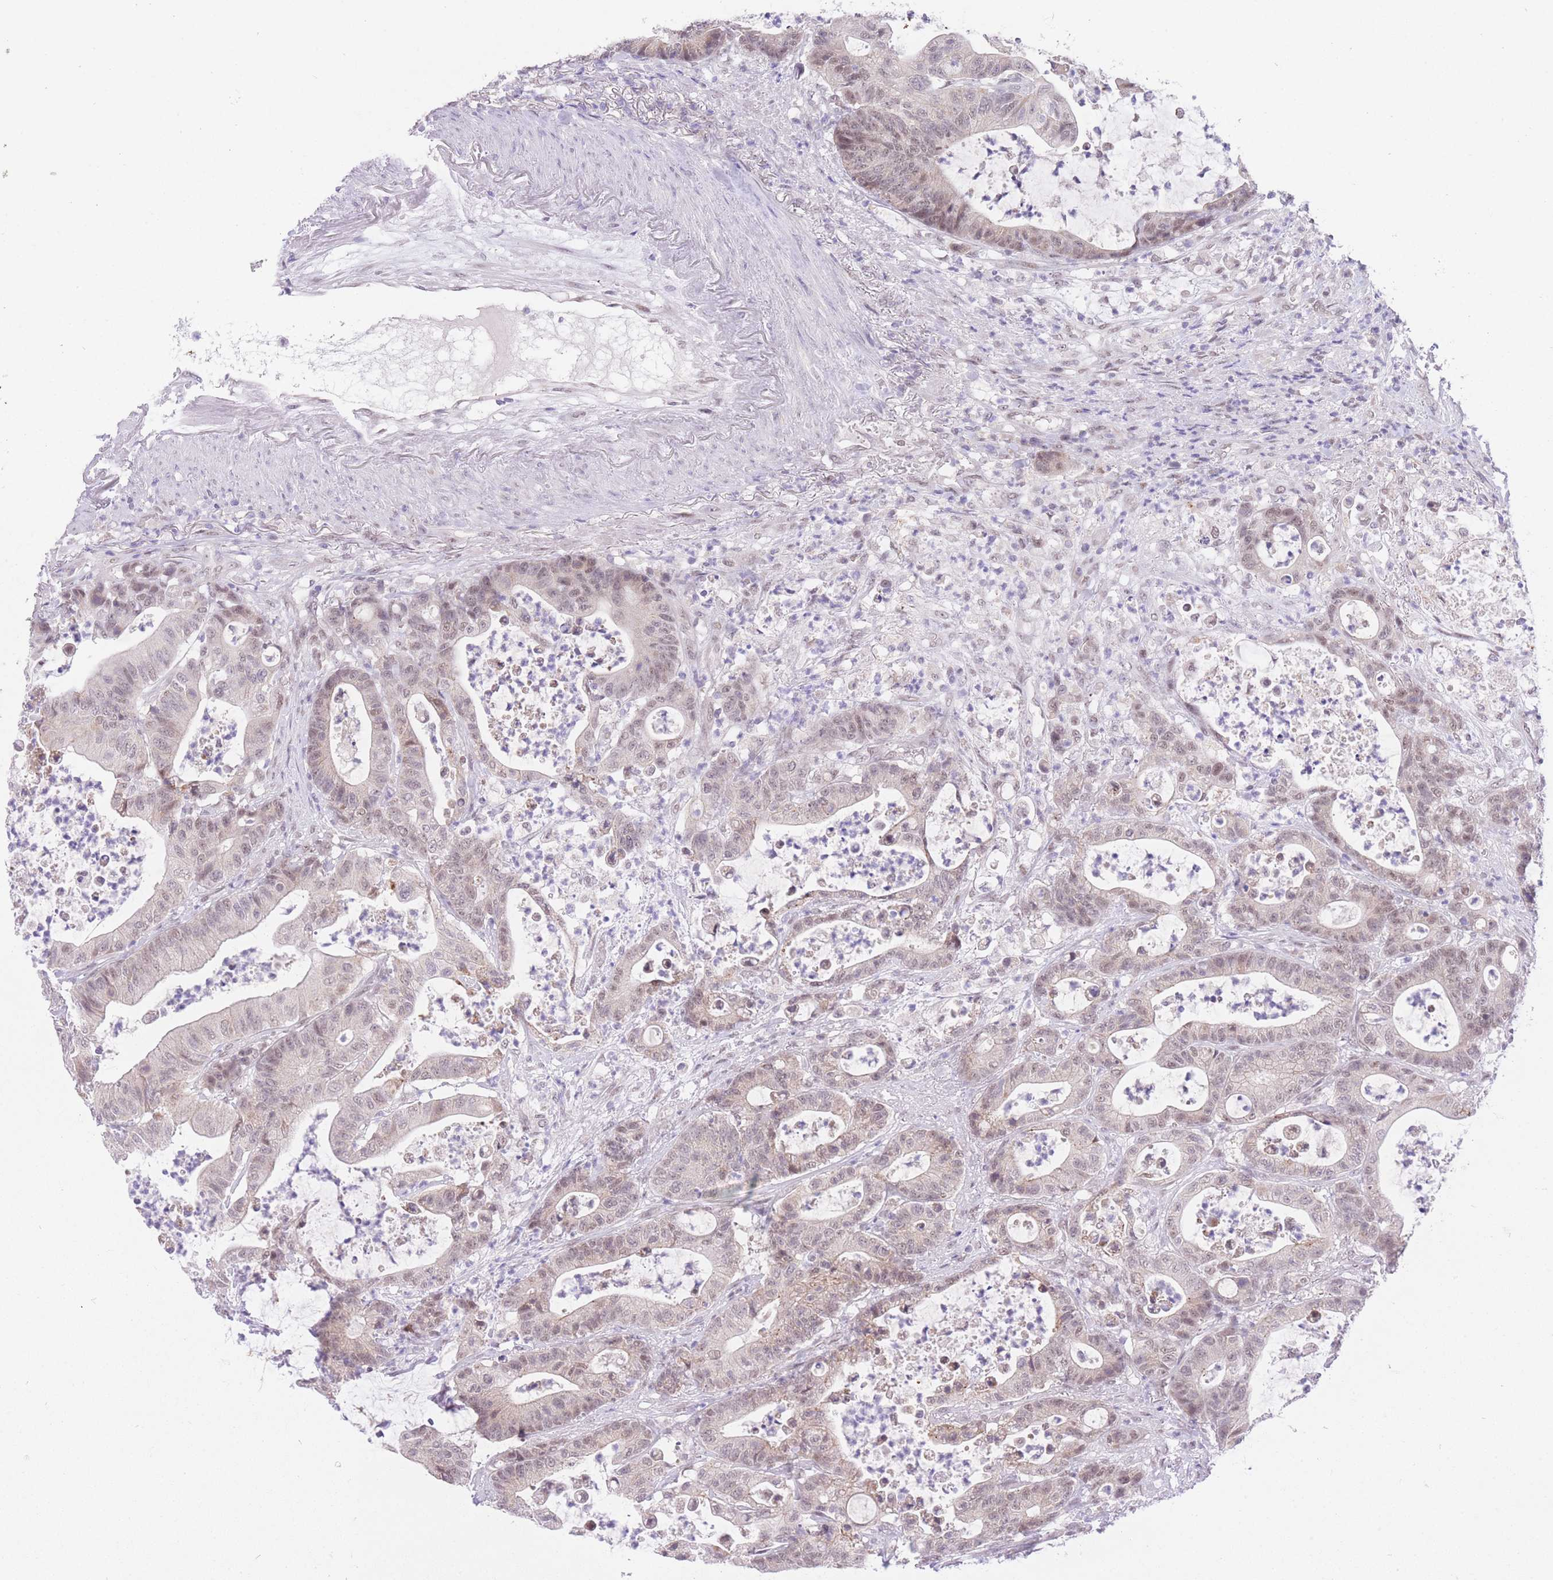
{"staining": {"intensity": "moderate", "quantity": ">75%", "location": "nuclear"}, "tissue": "colorectal cancer", "cell_type": "Tumor cells", "image_type": "cancer", "snomed": [{"axis": "morphology", "description": "Adenocarcinoma, NOS"}, {"axis": "topography", "description": "Colon"}], "caption": "Immunohistochemical staining of human adenocarcinoma (colorectal) demonstrates medium levels of moderate nuclear protein expression in about >75% of tumor cells. (Brightfield microscopy of DAB IHC at high magnification).", "gene": "UBXN7", "patient": {"sex": "female", "age": 84}}